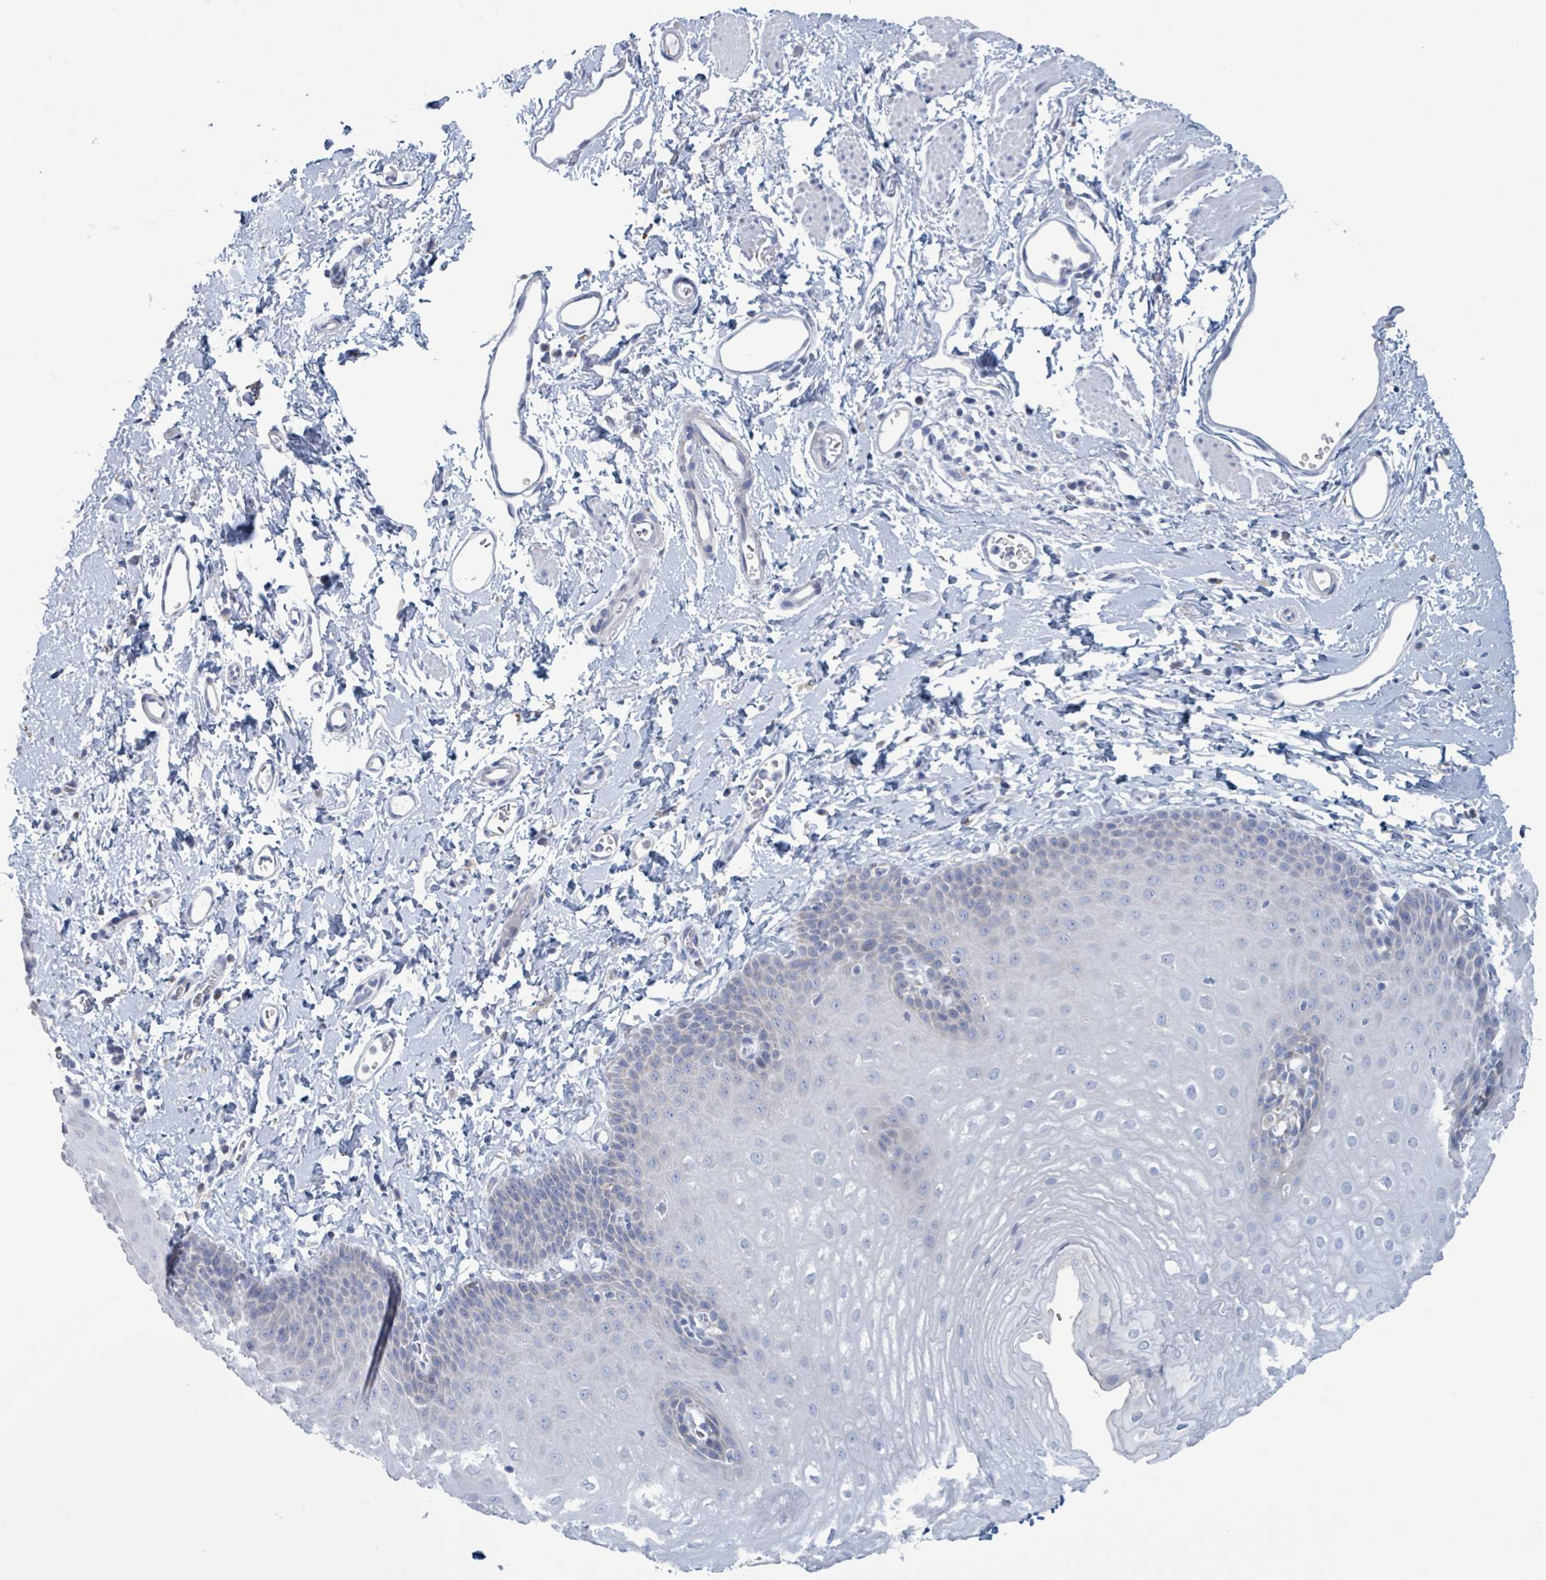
{"staining": {"intensity": "negative", "quantity": "none", "location": "none"}, "tissue": "esophagus", "cell_type": "Squamous epithelial cells", "image_type": "normal", "snomed": [{"axis": "morphology", "description": "Normal tissue, NOS"}, {"axis": "topography", "description": "Esophagus"}], "caption": "Esophagus stained for a protein using IHC demonstrates no staining squamous epithelial cells.", "gene": "AKR1C4", "patient": {"sex": "male", "age": 70}}